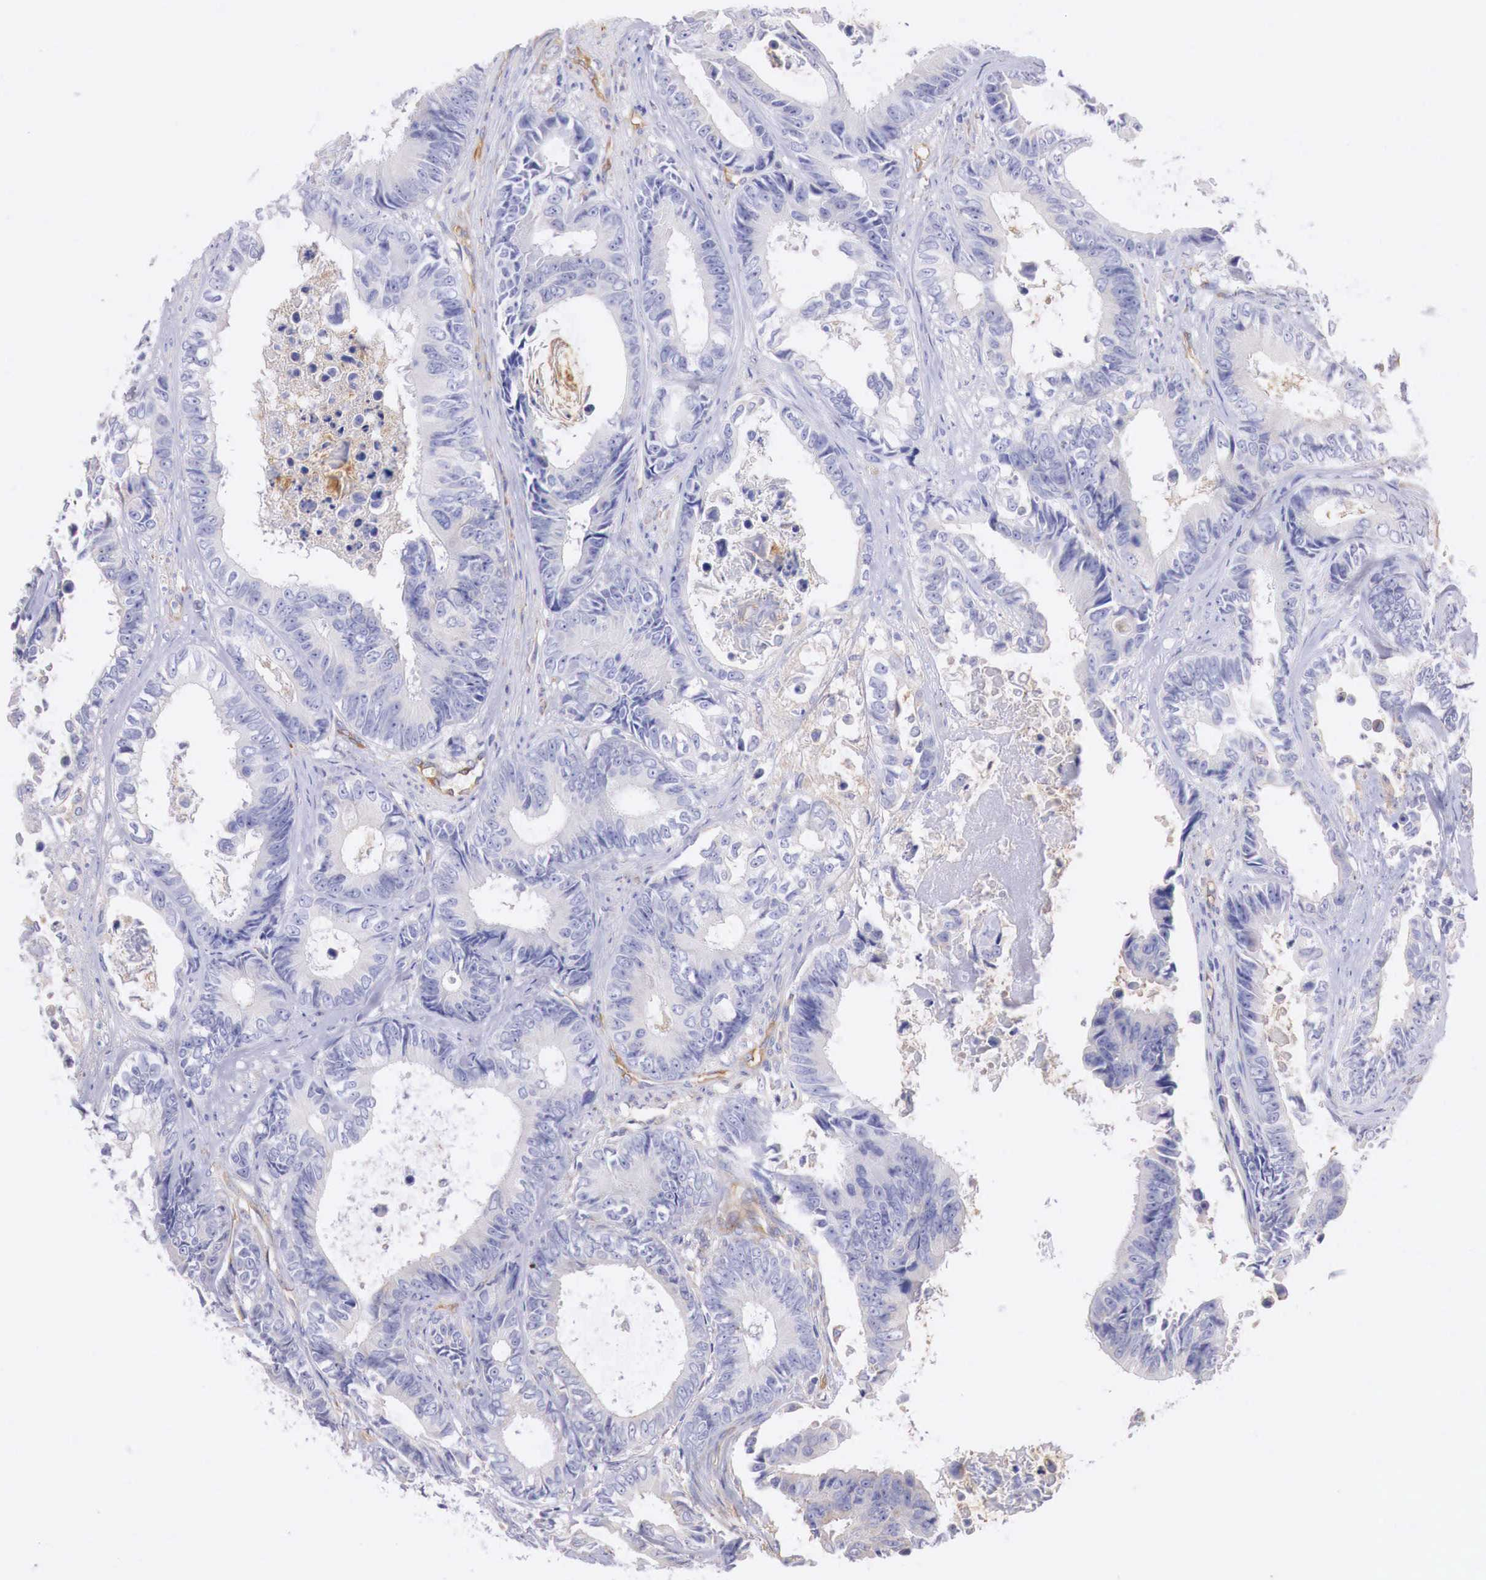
{"staining": {"intensity": "negative", "quantity": "none", "location": "none"}, "tissue": "colorectal cancer", "cell_type": "Tumor cells", "image_type": "cancer", "snomed": [{"axis": "morphology", "description": "Adenocarcinoma, NOS"}, {"axis": "topography", "description": "Rectum"}], "caption": "DAB (3,3'-diaminobenzidine) immunohistochemical staining of human colorectal cancer displays no significant staining in tumor cells.", "gene": "RDX", "patient": {"sex": "female", "age": 98}}